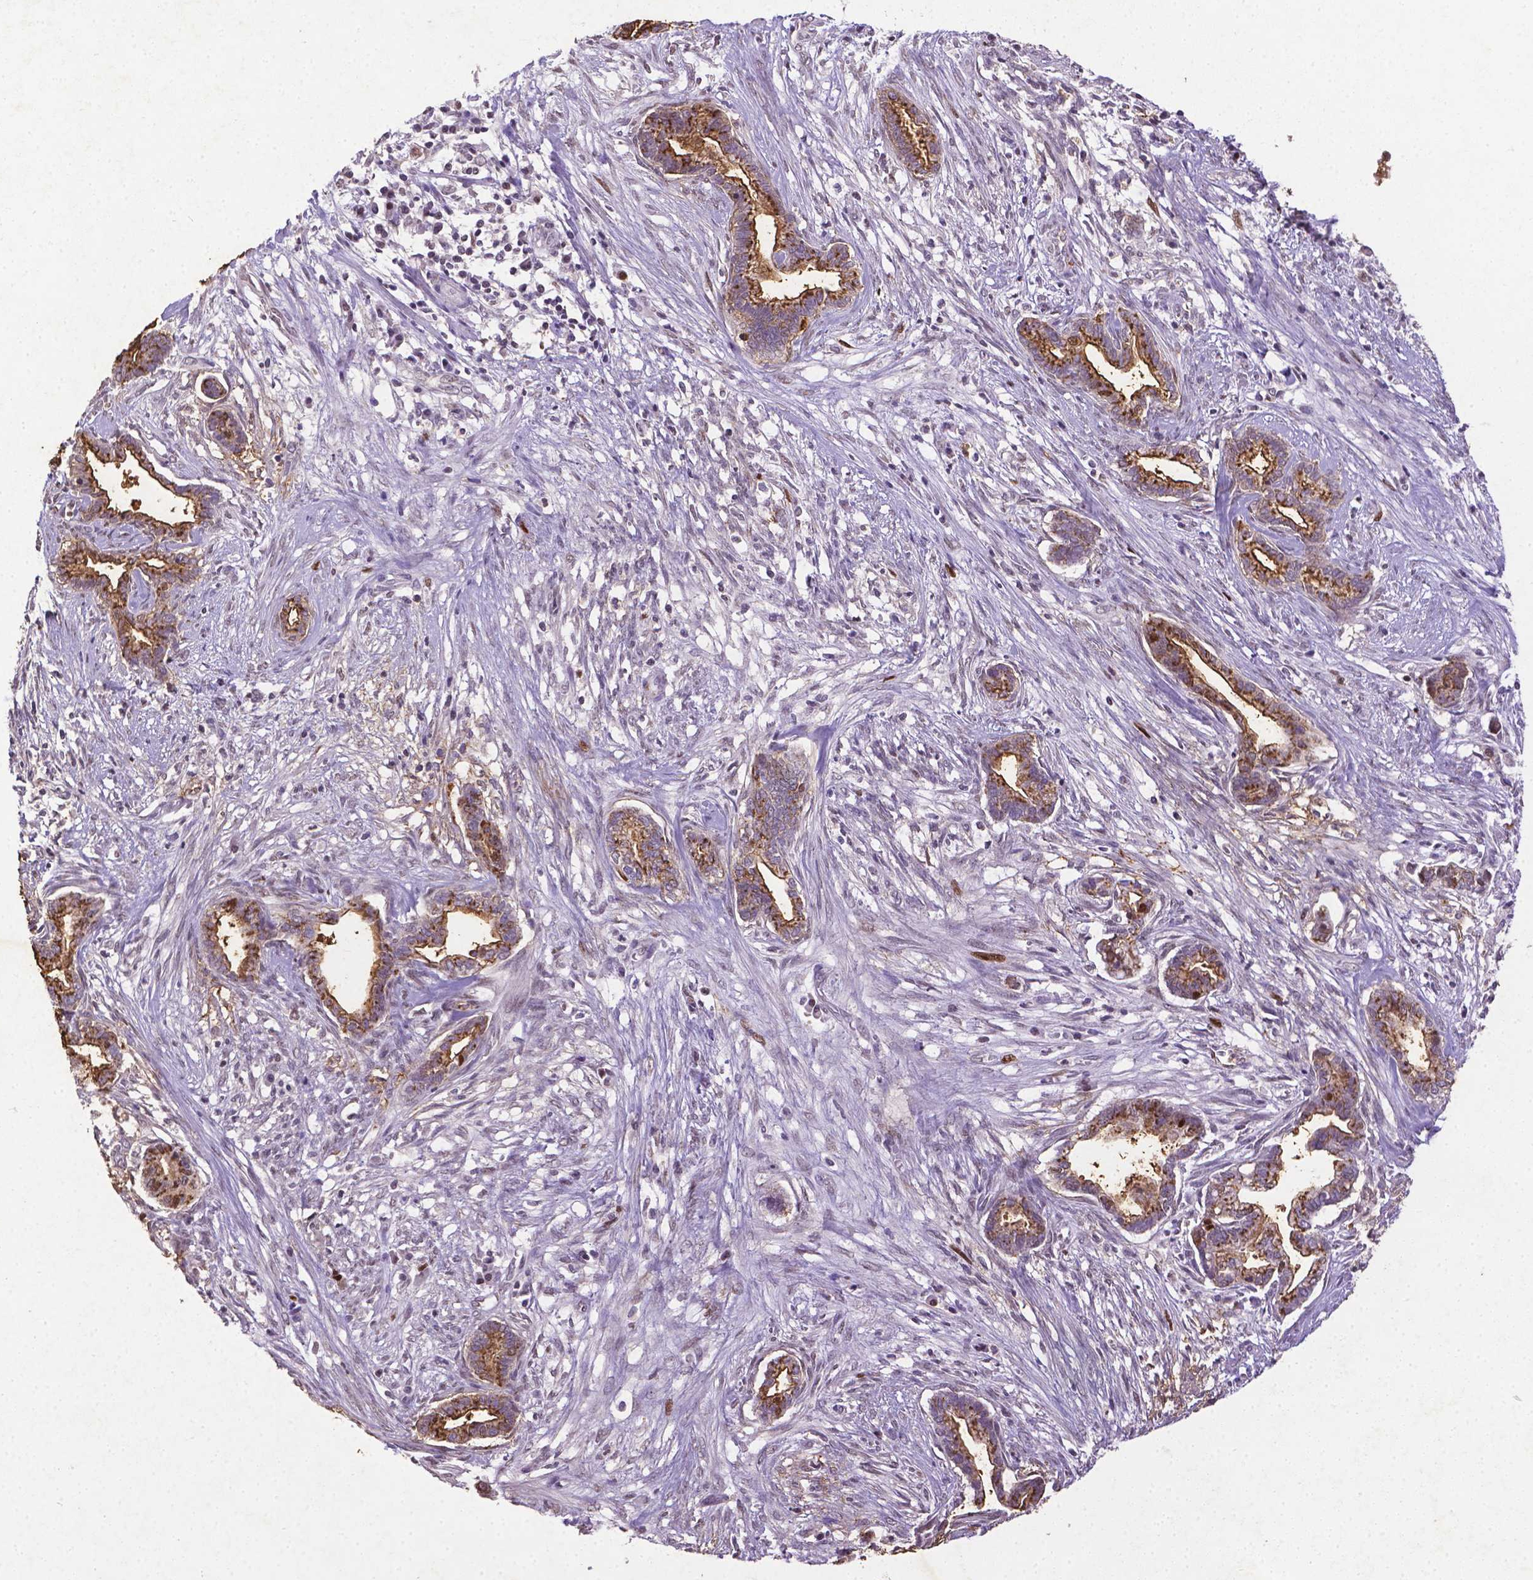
{"staining": {"intensity": "moderate", "quantity": ">75%", "location": "cytoplasmic/membranous"}, "tissue": "cervical cancer", "cell_type": "Tumor cells", "image_type": "cancer", "snomed": [{"axis": "morphology", "description": "Adenocarcinoma, NOS"}, {"axis": "topography", "description": "Cervix"}], "caption": "Immunohistochemical staining of human cervical adenocarcinoma demonstrates medium levels of moderate cytoplasmic/membranous expression in about >75% of tumor cells.", "gene": "CDKN1A", "patient": {"sex": "female", "age": 62}}